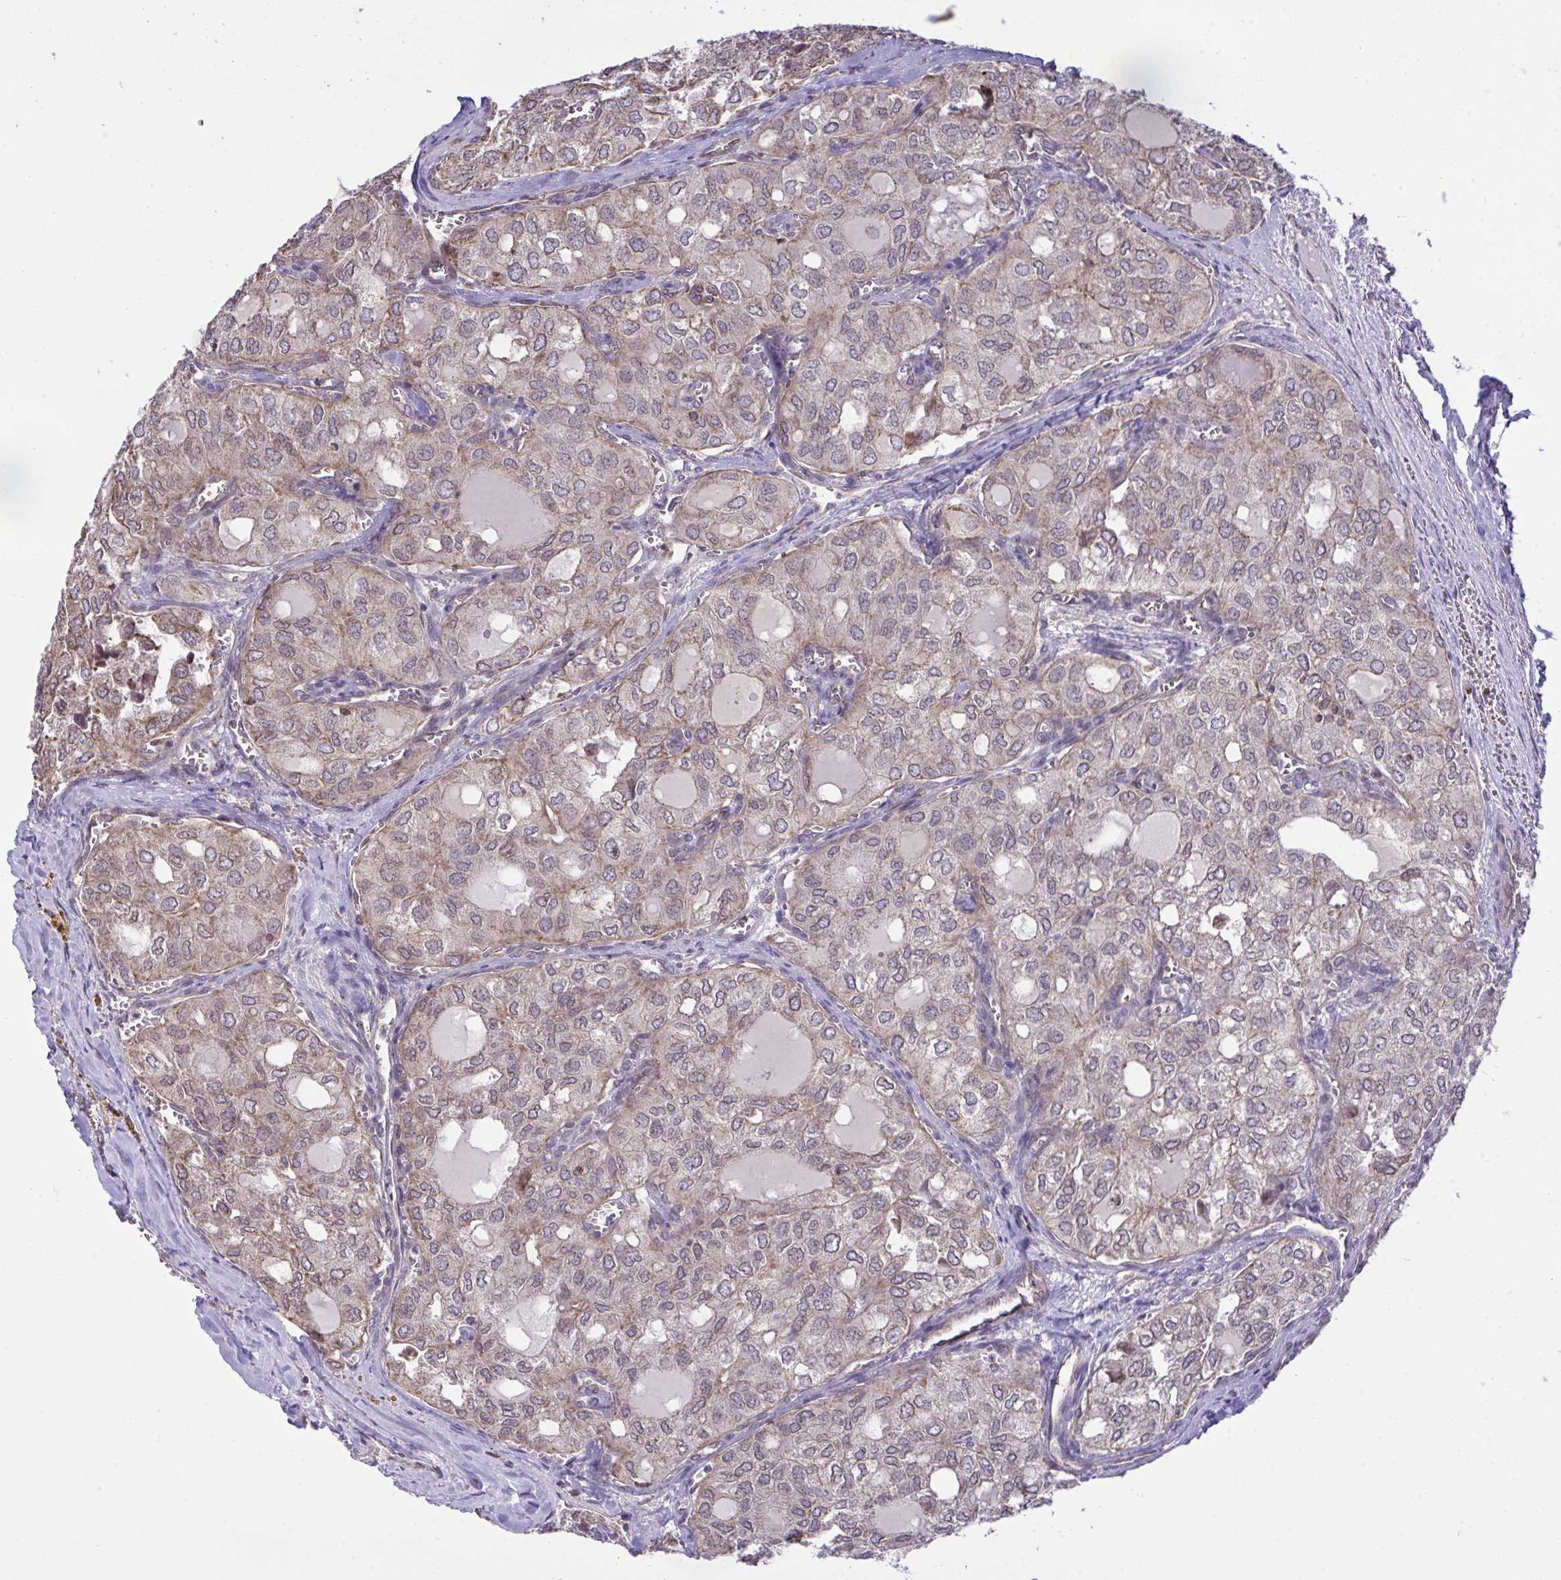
{"staining": {"intensity": "weak", "quantity": "25%-75%", "location": "cytoplasmic/membranous"}, "tissue": "thyroid cancer", "cell_type": "Tumor cells", "image_type": "cancer", "snomed": [{"axis": "morphology", "description": "Follicular adenoma carcinoma, NOS"}, {"axis": "topography", "description": "Thyroid gland"}], "caption": "High-magnification brightfield microscopy of thyroid cancer (follicular adenoma carcinoma) stained with DAB (3,3'-diaminobenzidine) (brown) and counterstained with hematoxylin (blue). tumor cells exhibit weak cytoplasmic/membranous expression is identified in about25%-75% of cells. (Brightfield microscopy of DAB IHC at high magnification).", "gene": "PPM1H", "patient": {"sex": "male", "age": 75}}